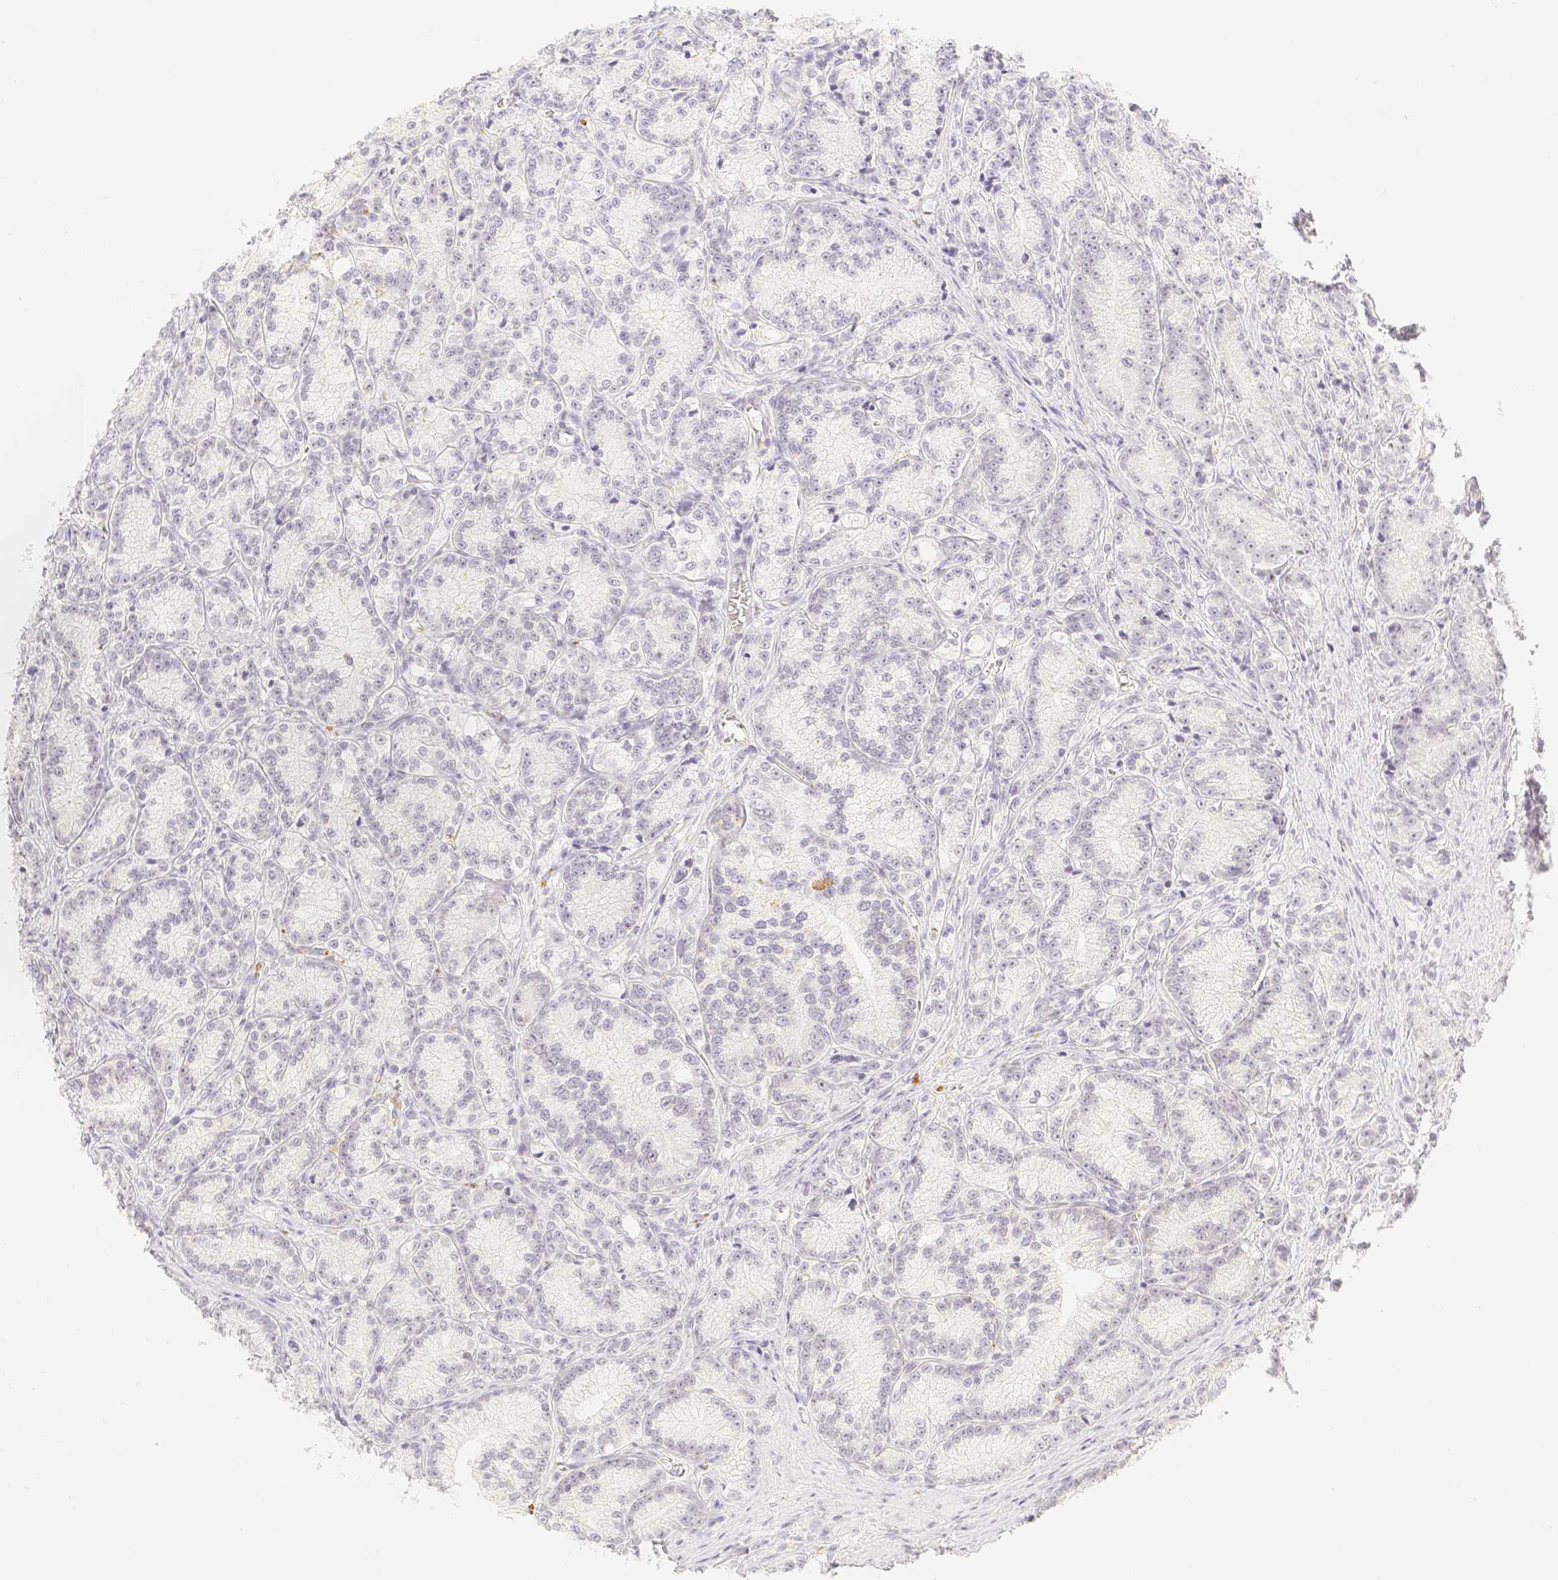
{"staining": {"intensity": "weak", "quantity": "<25%", "location": "cytoplasmic/membranous"}, "tissue": "prostate cancer", "cell_type": "Tumor cells", "image_type": "cancer", "snomed": [{"axis": "morphology", "description": "Adenocarcinoma, Low grade"}, {"axis": "topography", "description": "Prostate"}], "caption": "The immunohistochemistry (IHC) photomicrograph has no significant staining in tumor cells of prostate cancer tissue. The staining was performed using DAB to visualize the protein expression in brown, while the nuclei were stained in blue with hematoxylin (Magnification: 20x).", "gene": "PADI4", "patient": {"sex": "male", "age": 89}}